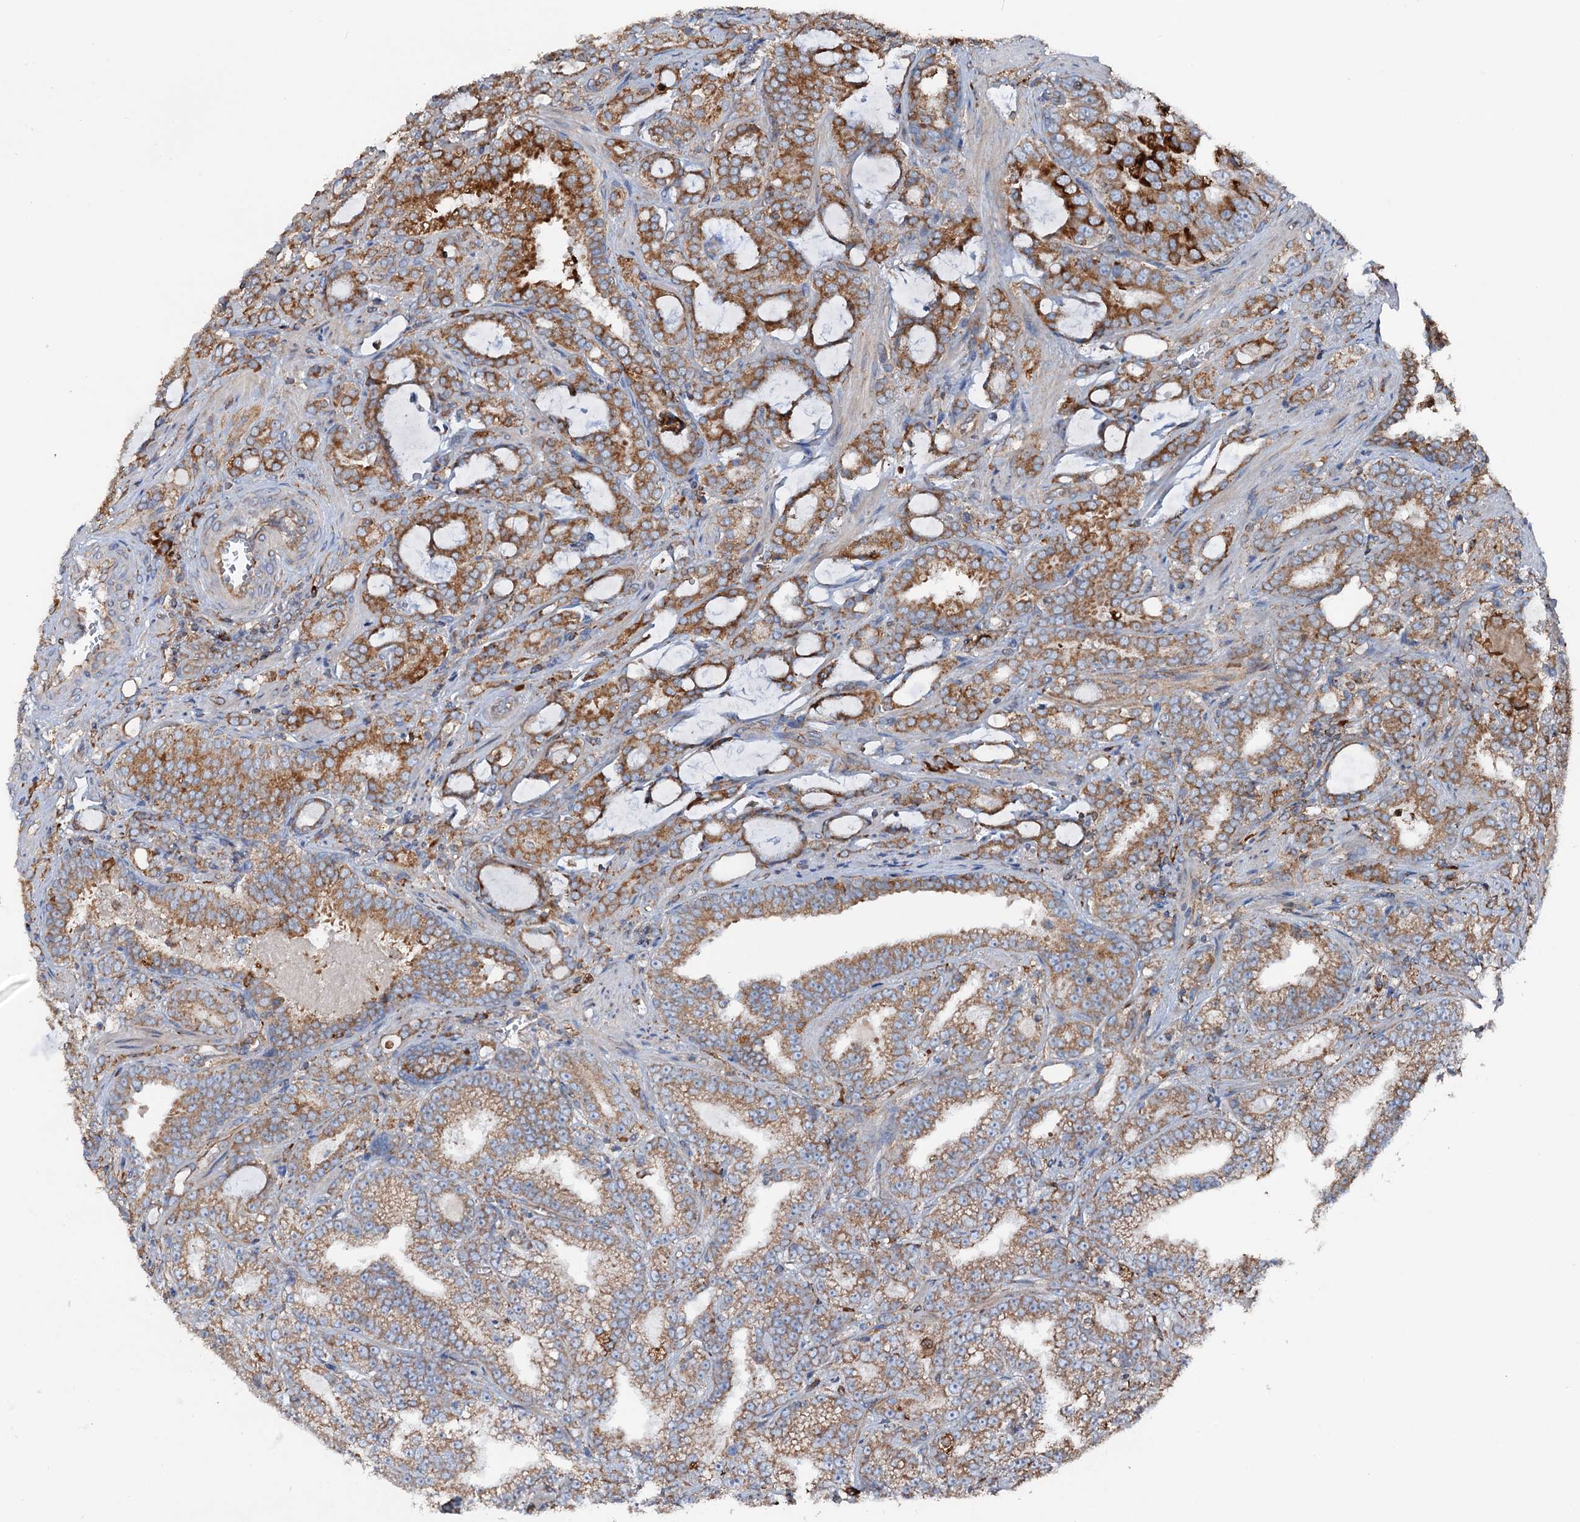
{"staining": {"intensity": "moderate", "quantity": ">75%", "location": "cytoplasmic/membranous"}, "tissue": "prostate cancer", "cell_type": "Tumor cells", "image_type": "cancer", "snomed": [{"axis": "morphology", "description": "Adenocarcinoma, High grade"}, {"axis": "topography", "description": "Prostate and seminal vesicle, NOS"}], "caption": "There is medium levels of moderate cytoplasmic/membranous positivity in tumor cells of prostate cancer, as demonstrated by immunohistochemical staining (brown color).", "gene": "ERP29", "patient": {"sex": "male", "age": 67}}